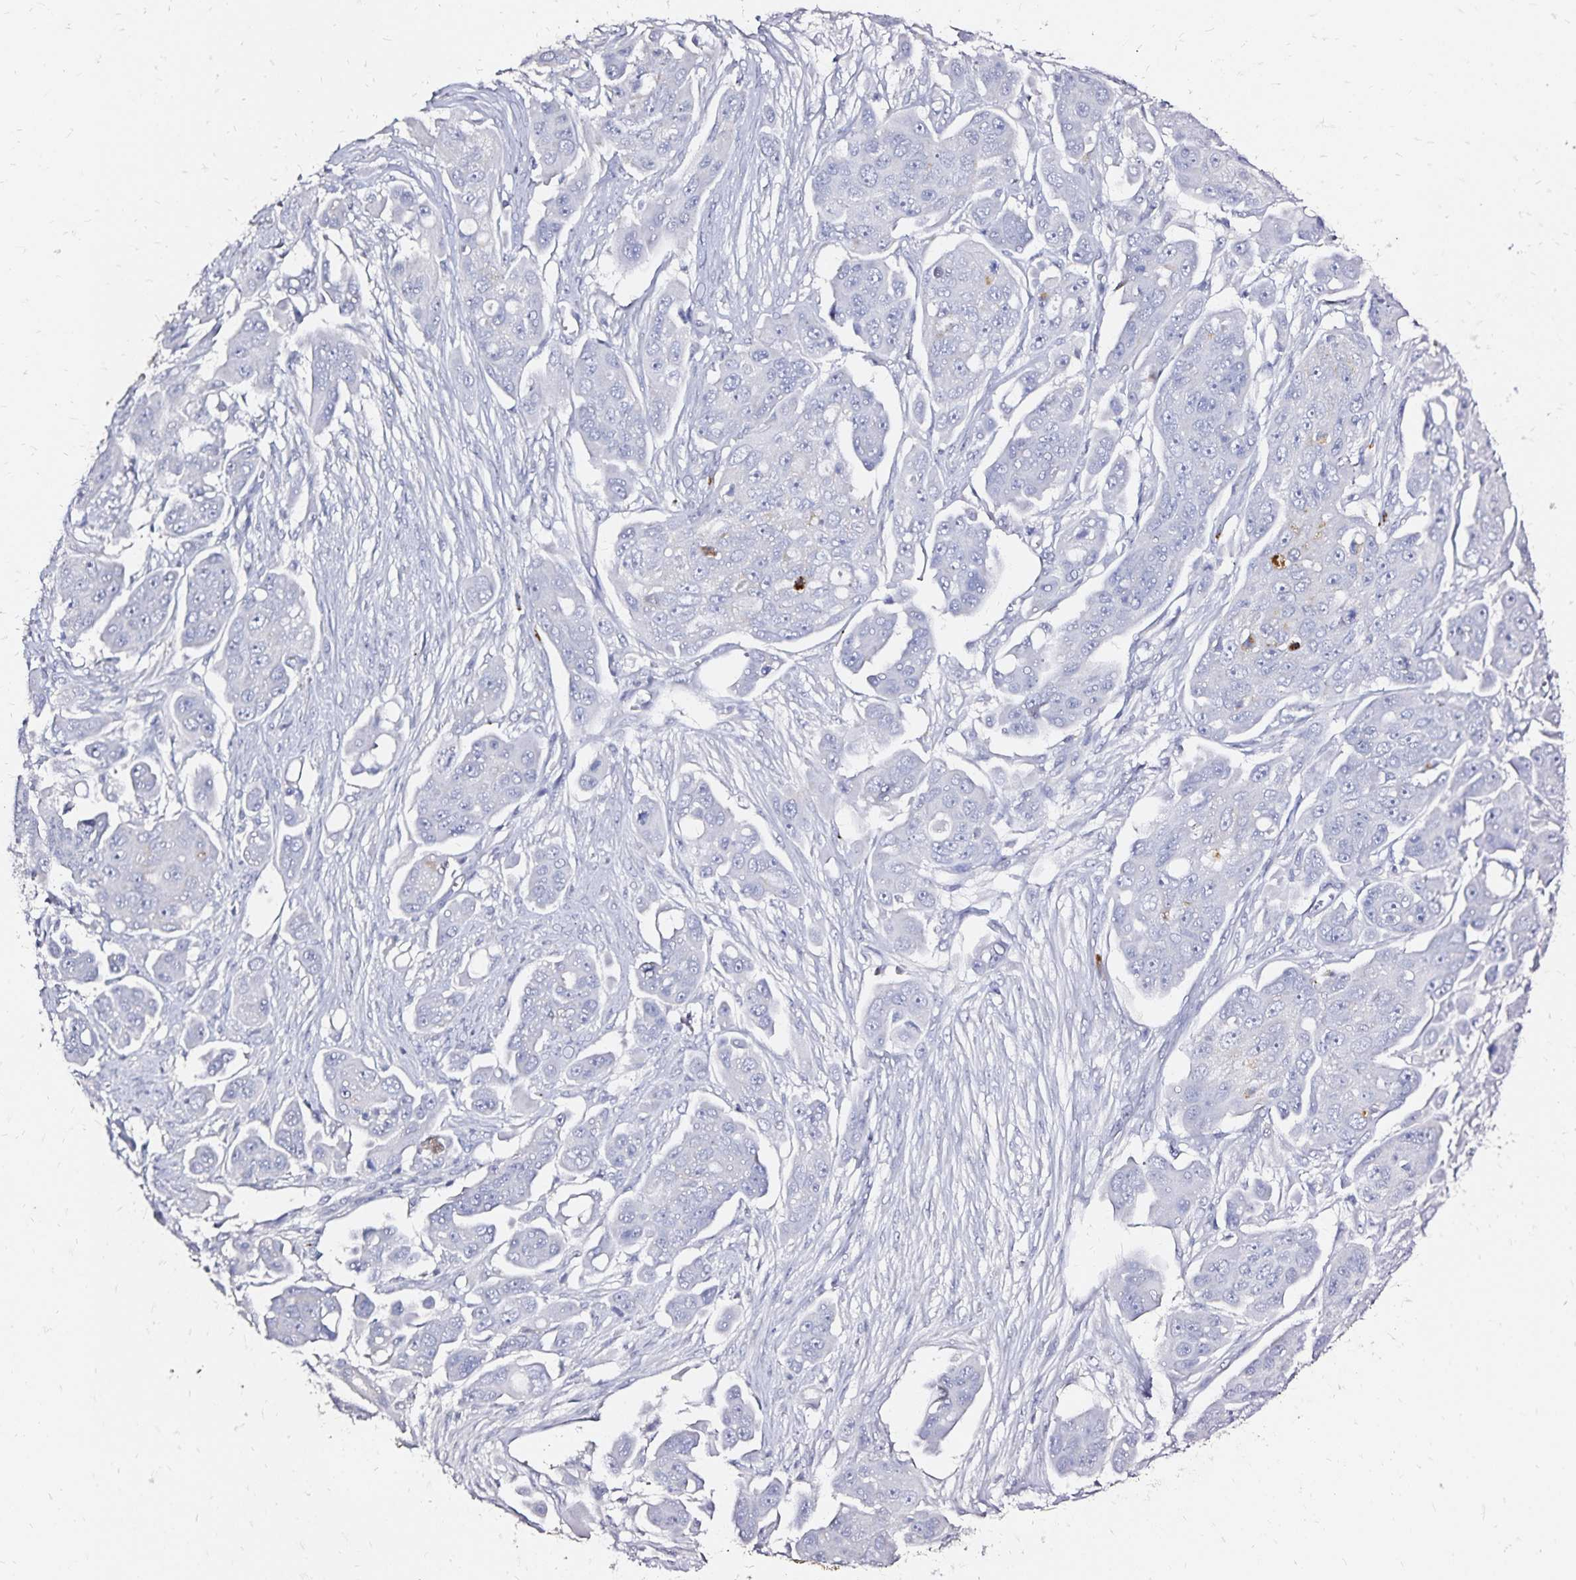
{"staining": {"intensity": "negative", "quantity": "none", "location": "none"}, "tissue": "ovarian cancer", "cell_type": "Tumor cells", "image_type": "cancer", "snomed": [{"axis": "morphology", "description": "Carcinoma, endometroid"}, {"axis": "topography", "description": "Ovary"}], "caption": "Immunohistochemistry (IHC) of human ovarian endometroid carcinoma displays no staining in tumor cells.", "gene": "SLC5A1", "patient": {"sex": "female", "age": 70}}